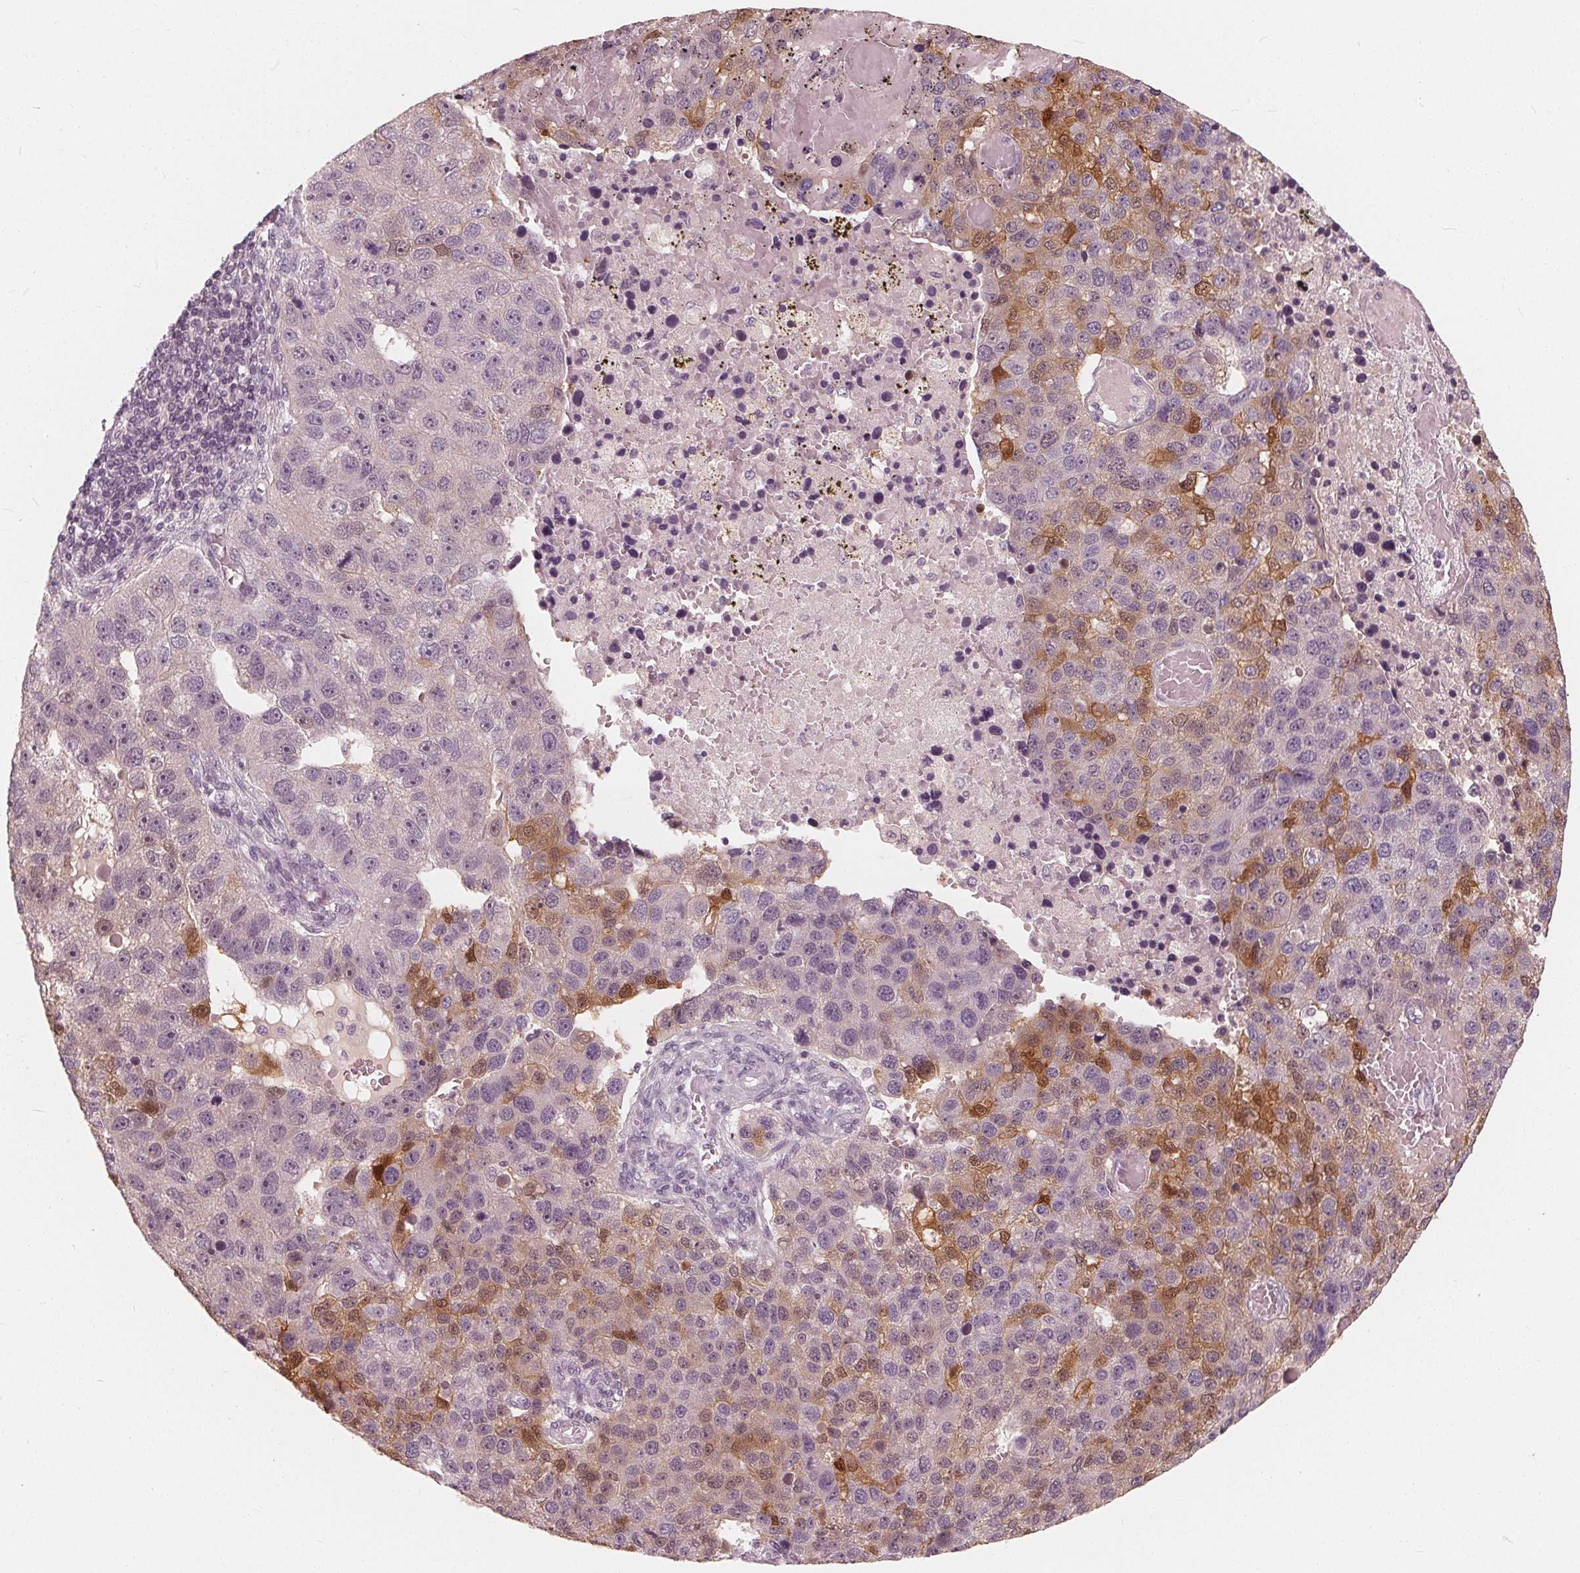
{"staining": {"intensity": "moderate", "quantity": "<25%", "location": "cytoplasmic/membranous,nuclear"}, "tissue": "pancreatic cancer", "cell_type": "Tumor cells", "image_type": "cancer", "snomed": [{"axis": "morphology", "description": "Adenocarcinoma, NOS"}, {"axis": "topography", "description": "Pancreas"}], "caption": "A brown stain highlights moderate cytoplasmic/membranous and nuclear positivity of a protein in human adenocarcinoma (pancreatic) tumor cells. The staining was performed using DAB (3,3'-diaminobenzidine), with brown indicating positive protein expression. Nuclei are stained blue with hematoxylin.", "gene": "SAT2", "patient": {"sex": "female", "age": 61}}